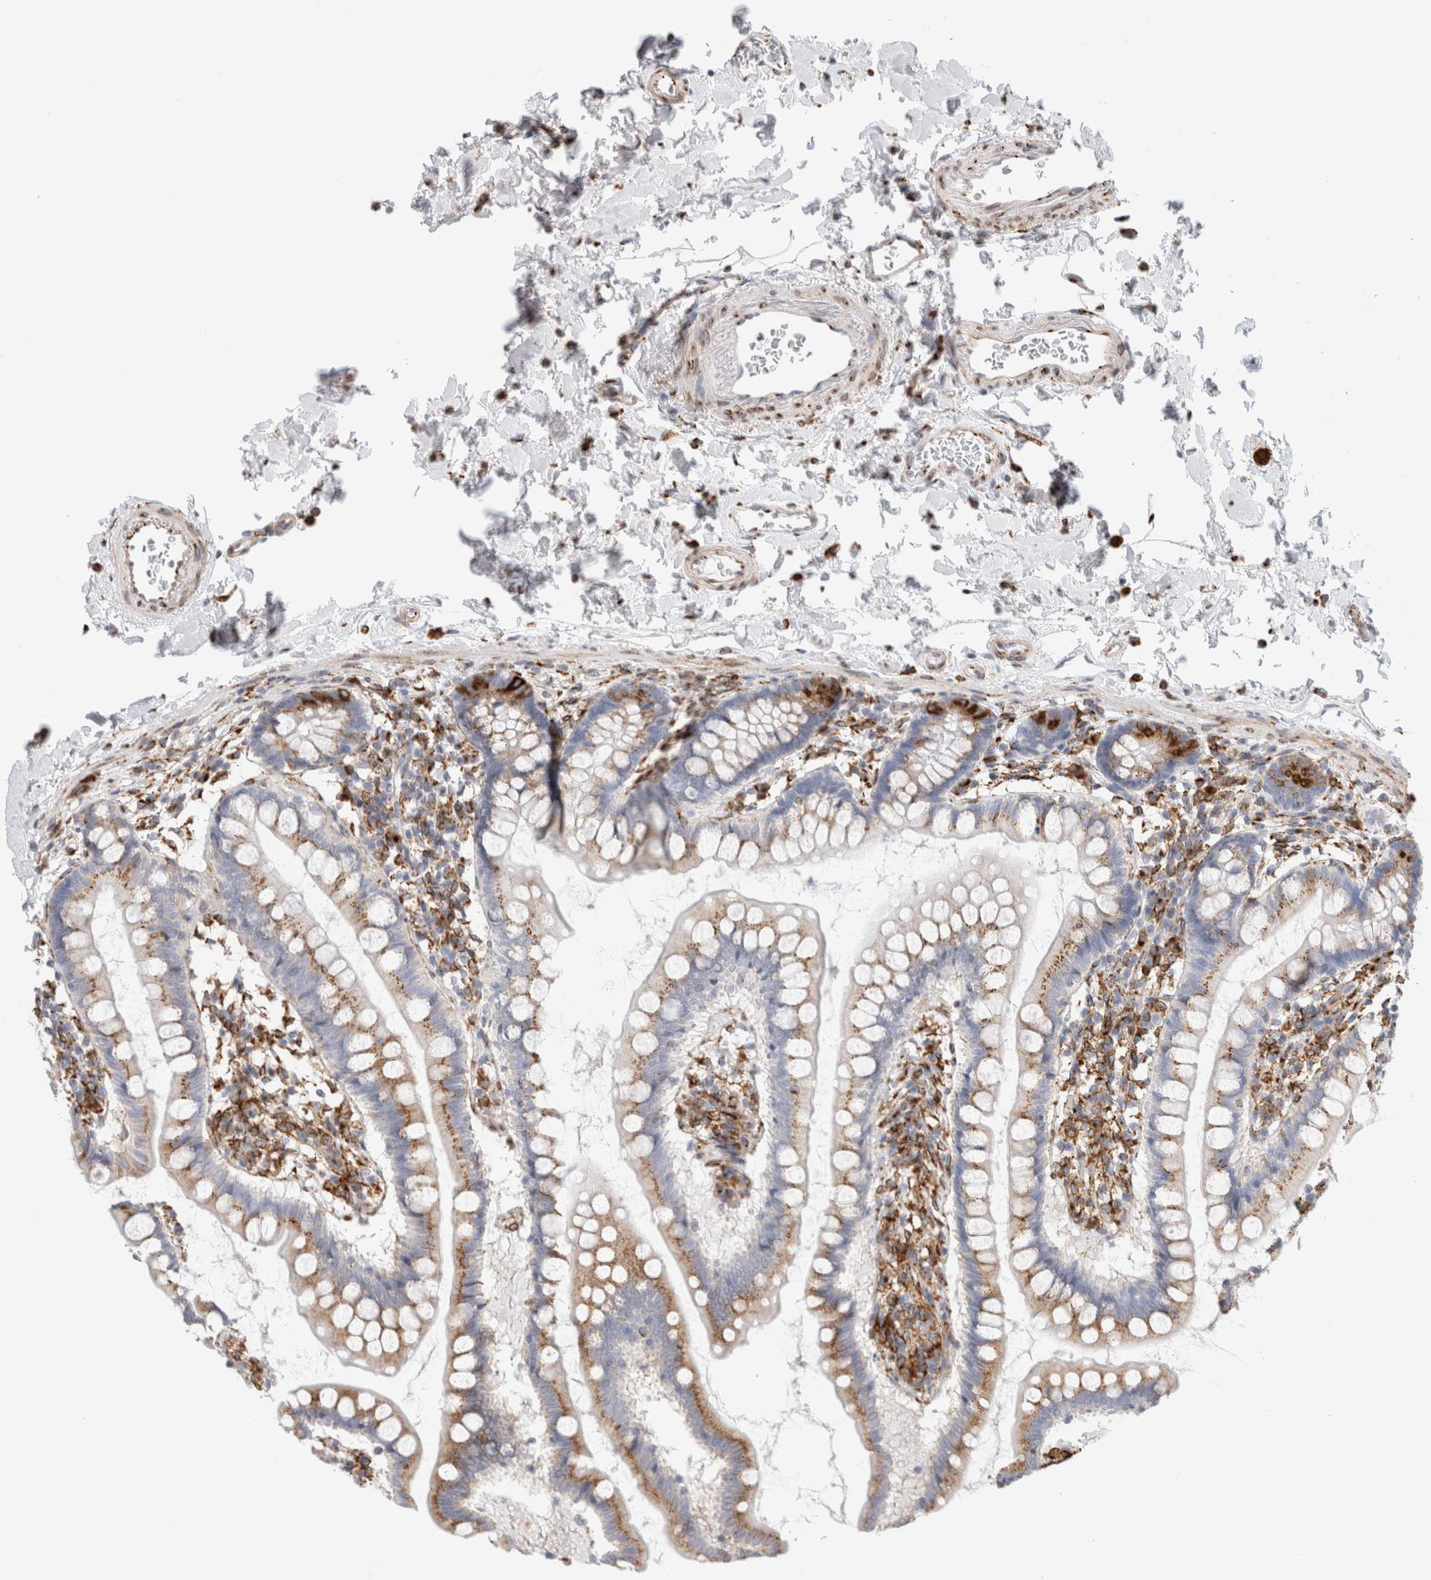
{"staining": {"intensity": "strong", "quantity": ">75%", "location": "cytoplasmic/membranous"}, "tissue": "small intestine", "cell_type": "Glandular cells", "image_type": "normal", "snomed": [{"axis": "morphology", "description": "Normal tissue, NOS"}, {"axis": "topography", "description": "Small intestine"}], "caption": "Immunohistochemical staining of normal human small intestine shows high levels of strong cytoplasmic/membranous staining in about >75% of glandular cells. Nuclei are stained in blue.", "gene": "MCFD2", "patient": {"sex": "female", "age": 84}}